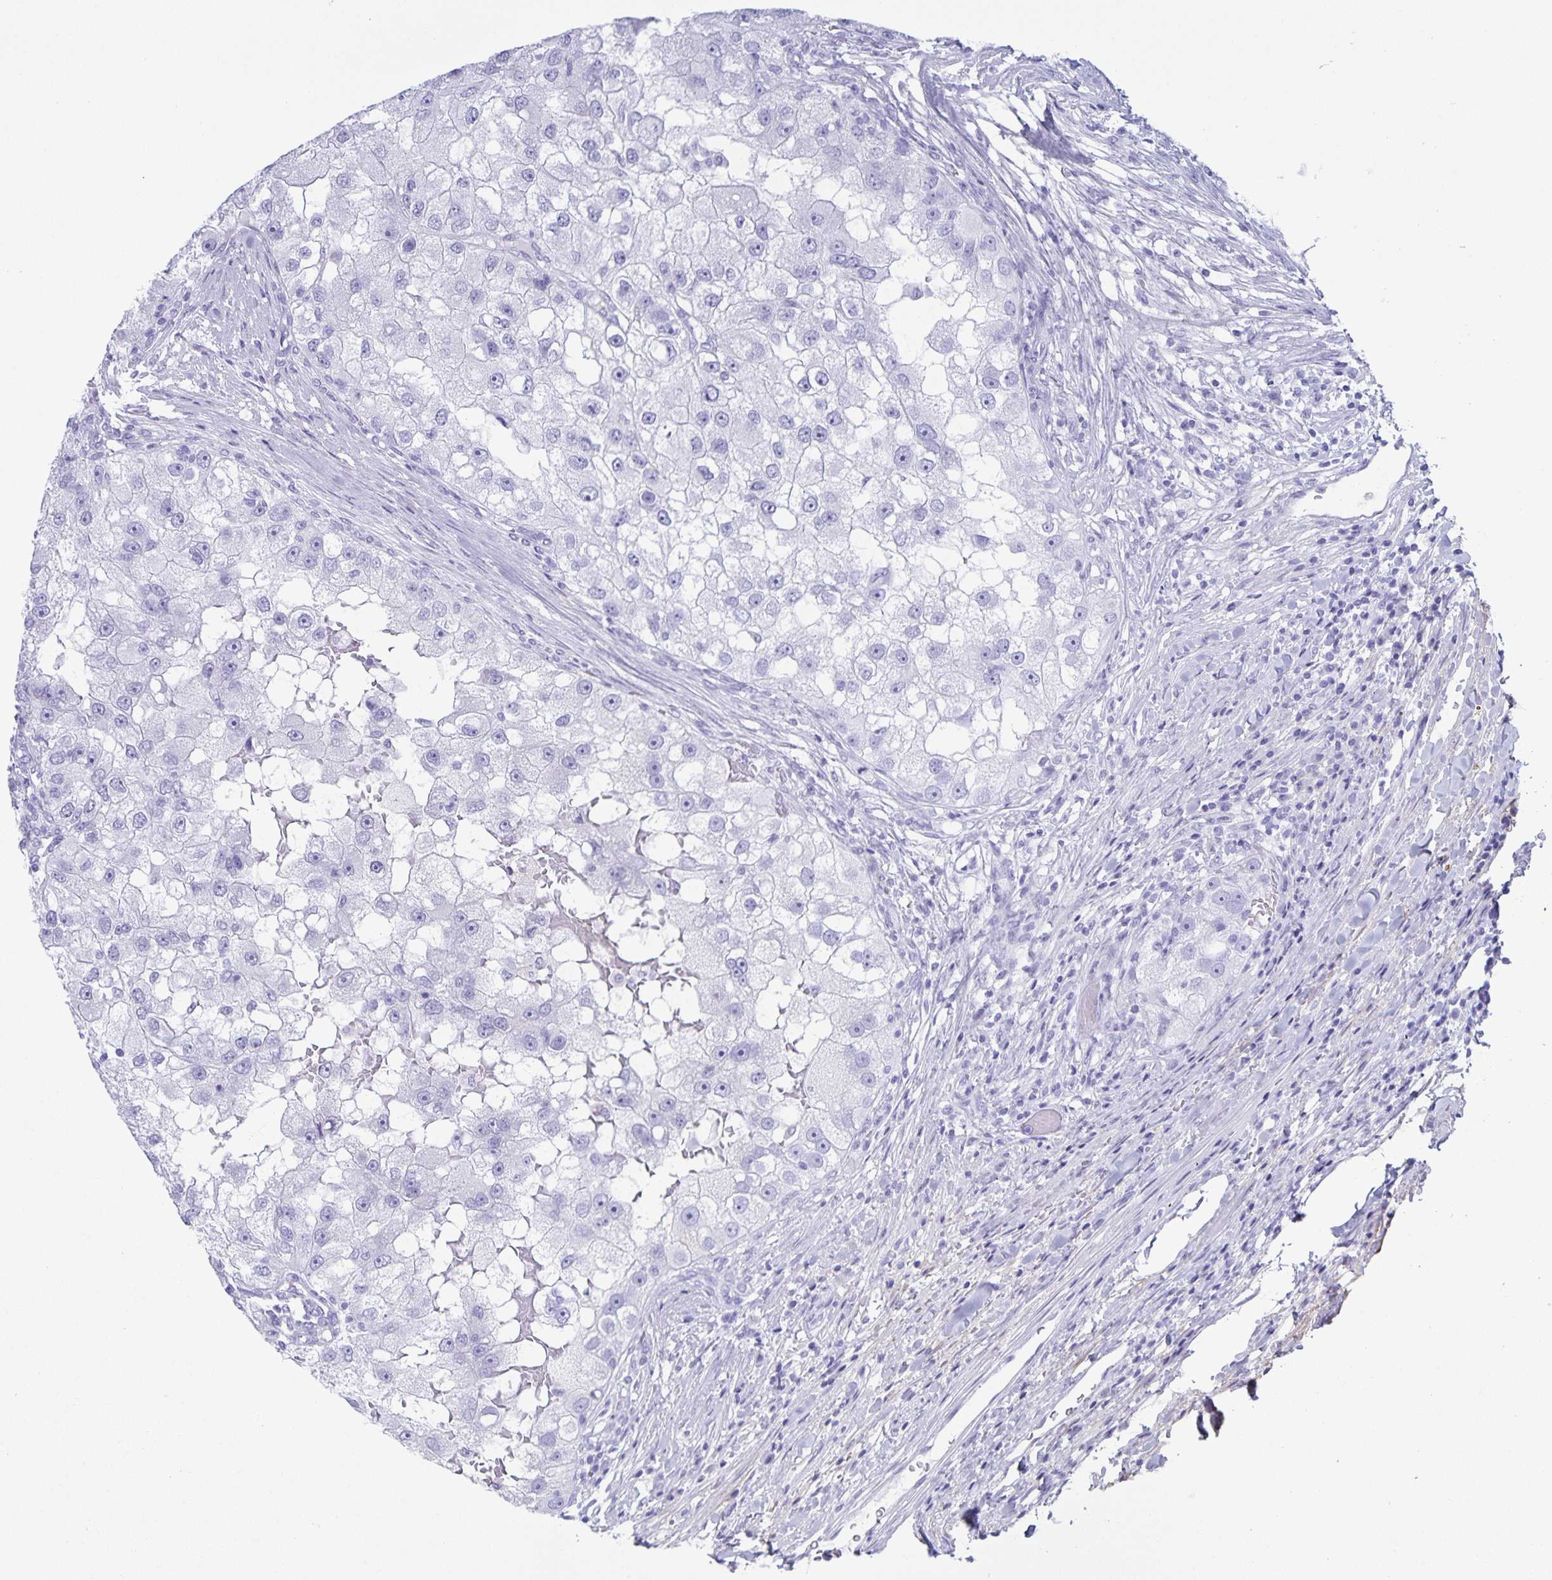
{"staining": {"intensity": "negative", "quantity": "none", "location": "none"}, "tissue": "renal cancer", "cell_type": "Tumor cells", "image_type": "cancer", "snomed": [{"axis": "morphology", "description": "Adenocarcinoma, NOS"}, {"axis": "topography", "description": "Kidney"}], "caption": "Tumor cells show no significant expression in renal cancer (adenocarcinoma).", "gene": "AQP4", "patient": {"sex": "male", "age": 63}}